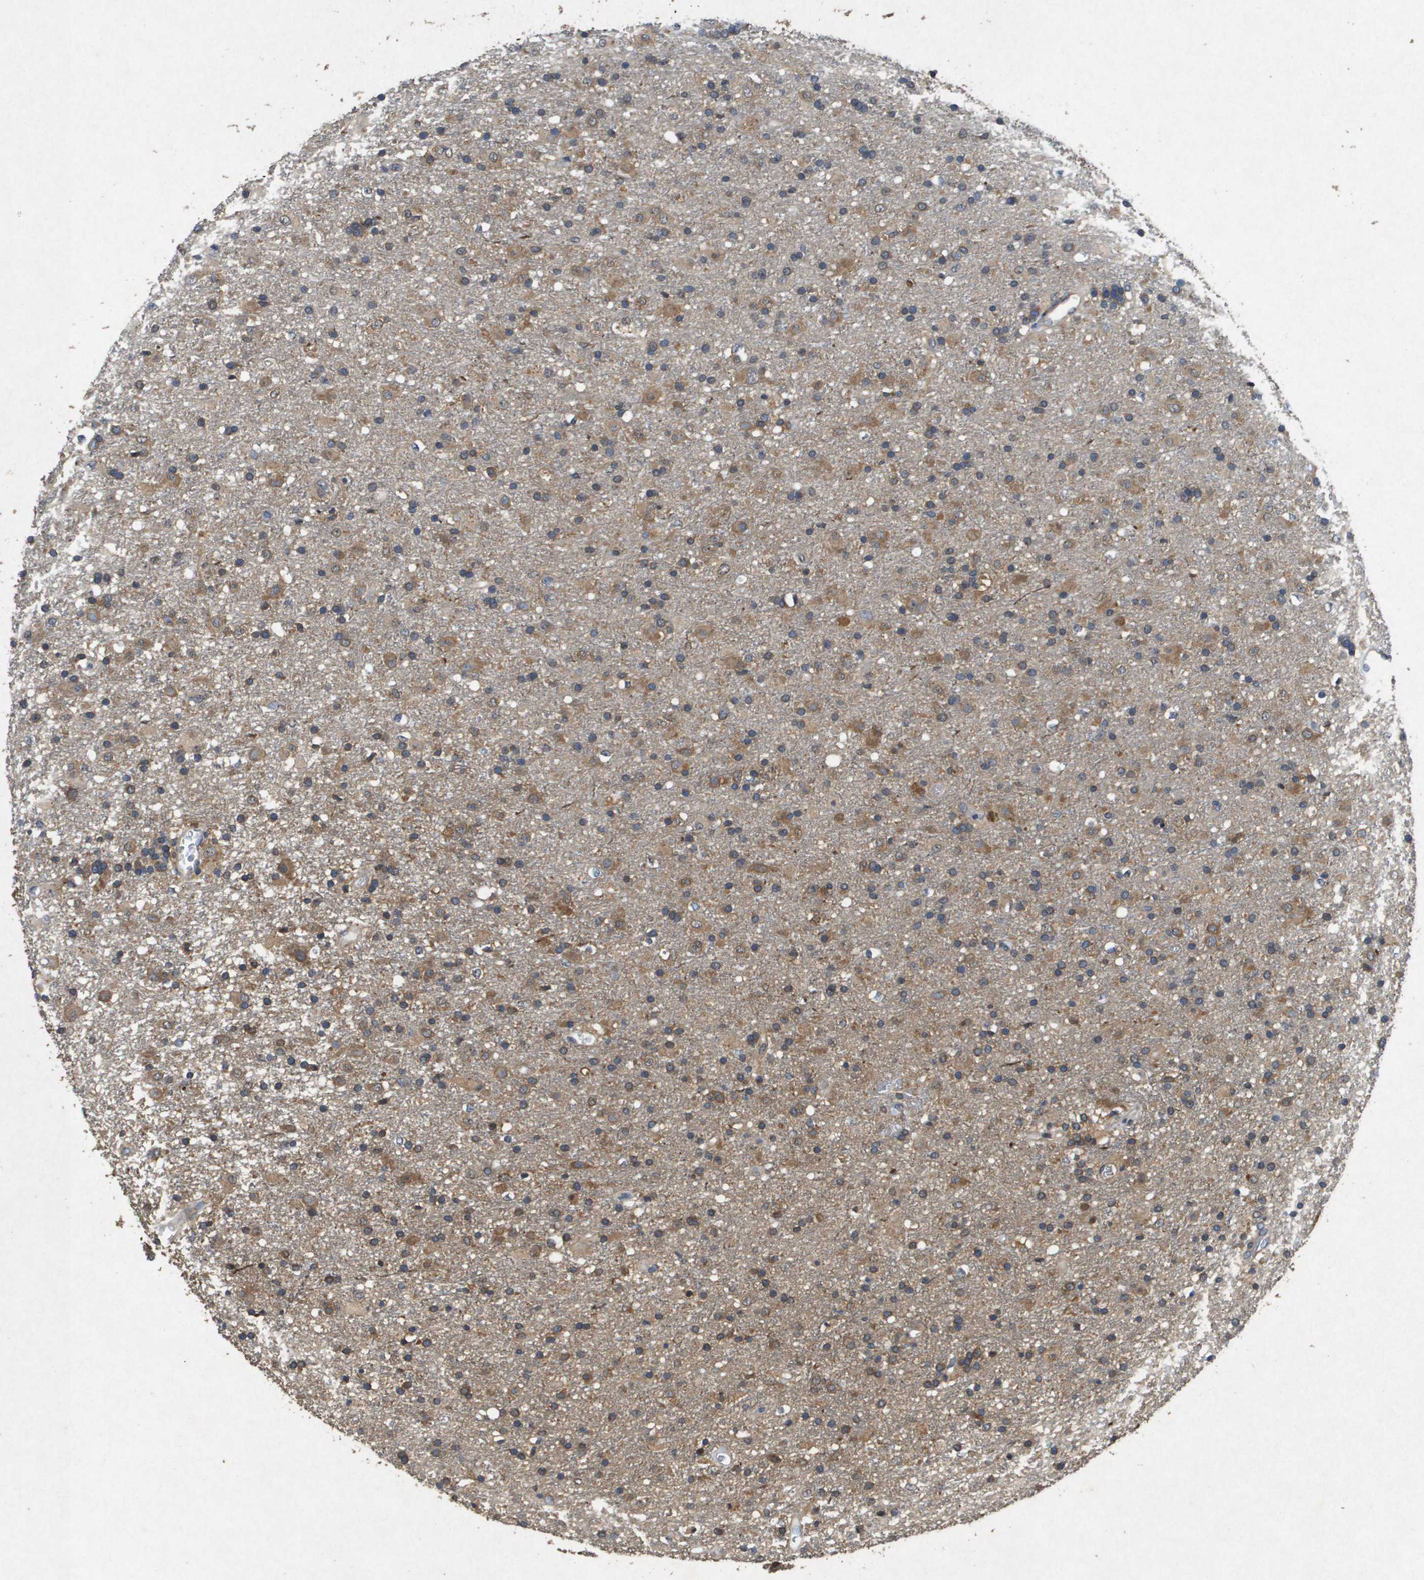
{"staining": {"intensity": "moderate", "quantity": ">75%", "location": "cytoplasmic/membranous"}, "tissue": "glioma", "cell_type": "Tumor cells", "image_type": "cancer", "snomed": [{"axis": "morphology", "description": "Glioma, malignant, Low grade"}, {"axis": "topography", "description": "Brain"}], "caption": "About >75% of tumor cells in glioma demonstrate moderate cytoplasmic/membranous protein staining as visualized by brown immunohistochemical staining.", "gene": "PTPRT", "patient": {"sex": "male", "age": 65}}